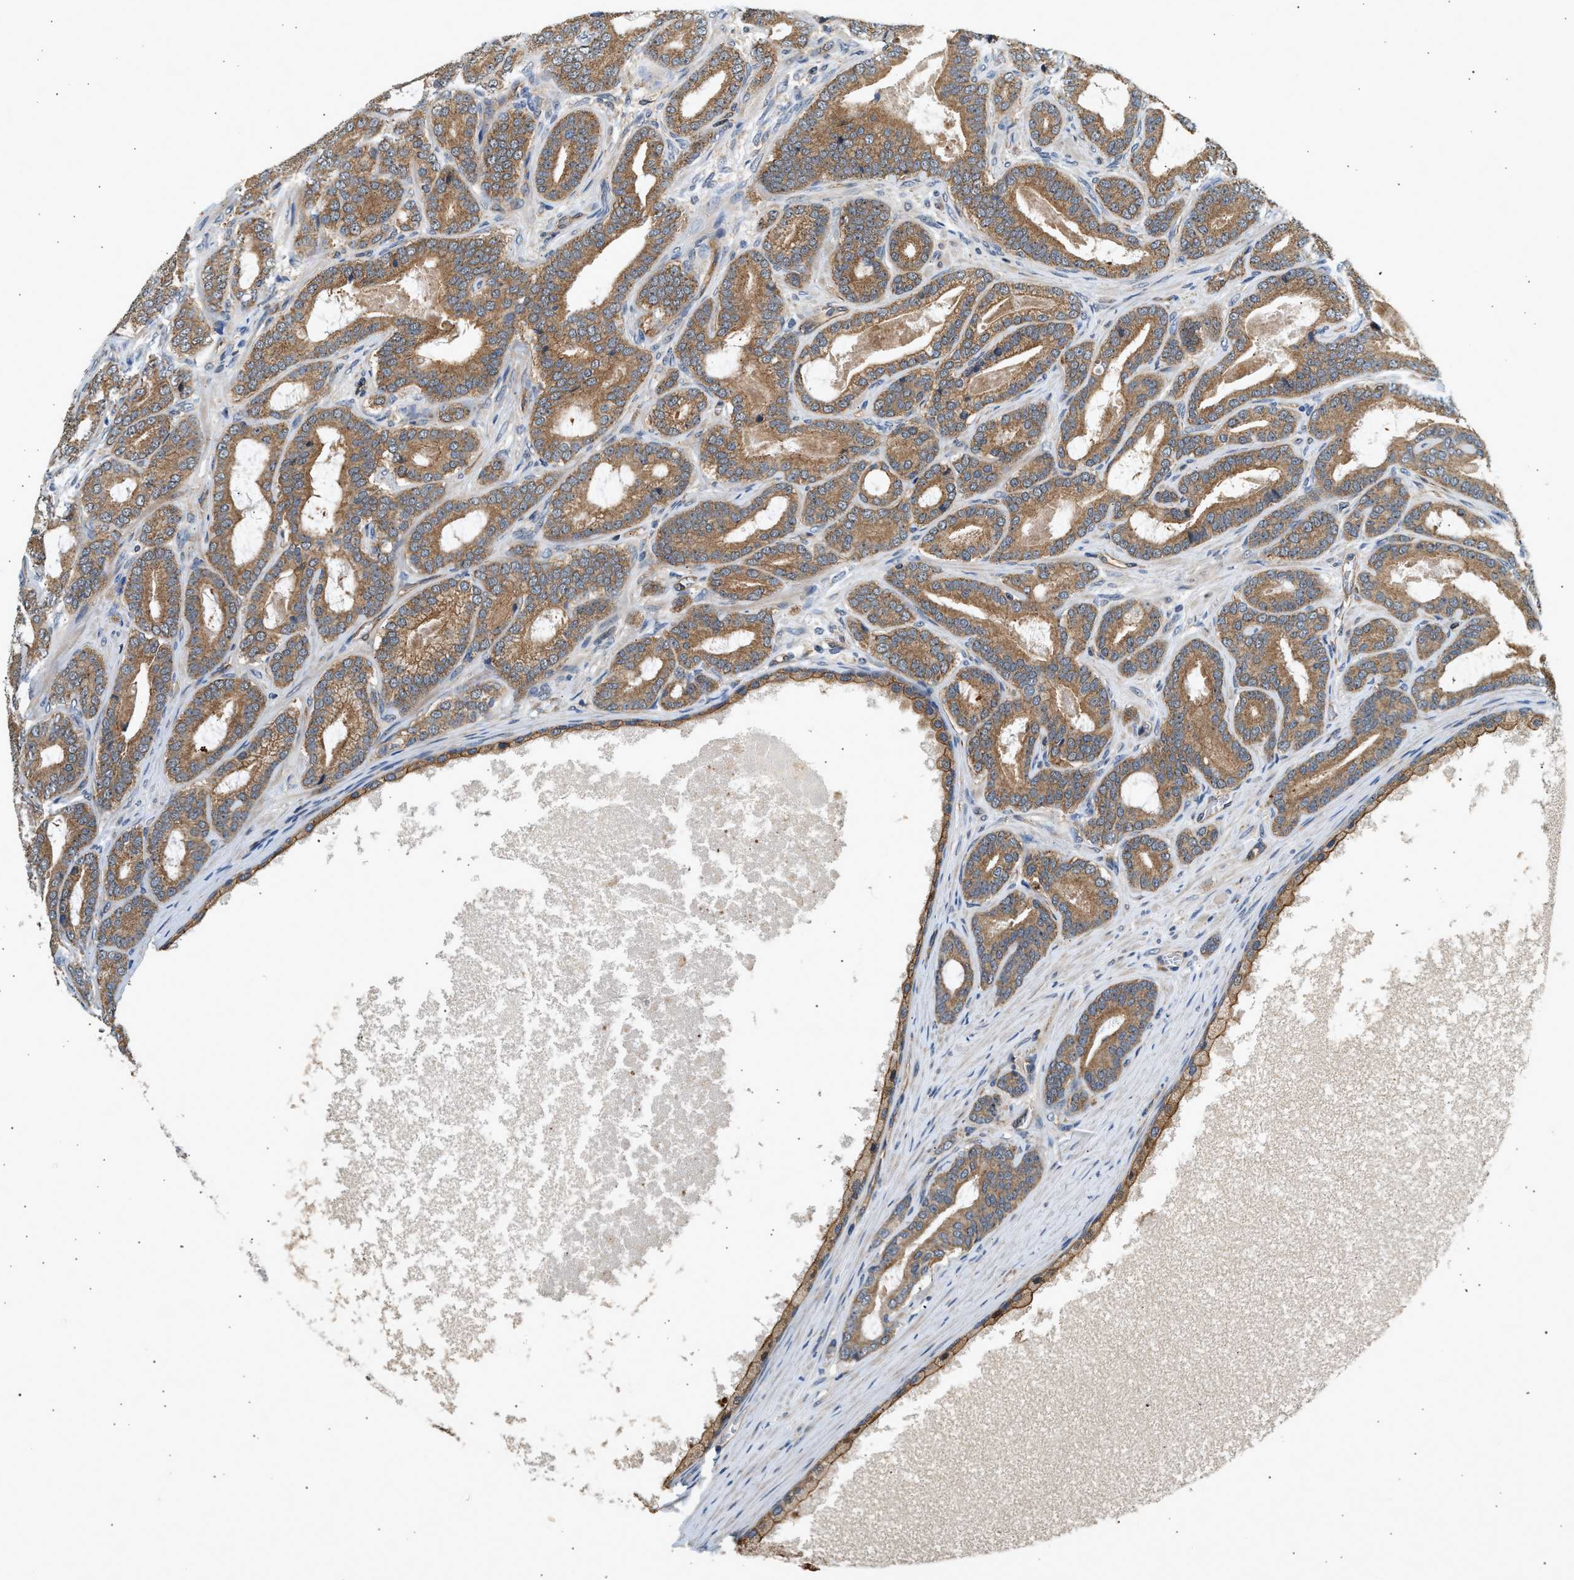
{"staining": {"intensity": "moderate", "quantity": ">75%", "location": "cytoplasmic/membranous"}, "tissue": "prostate cancer", "cell_type": "Tumor cells", "image_type": "cancer", "snomed": [{"axis": "morphology", "description": "Adenocarcinoma, High grade"}, {"axis": "topography", "description": "Prostate"}], "caption": "Immunohistochemistry (IHC) of human prostate cancer (high-grade adenocarcinoma) displays medium levels of moderate cytoplasmic/membranous staining in approximately >75% of tumor cells.", "gene": "DUSP14", "patient": {"sex": "male", "age": 60}}